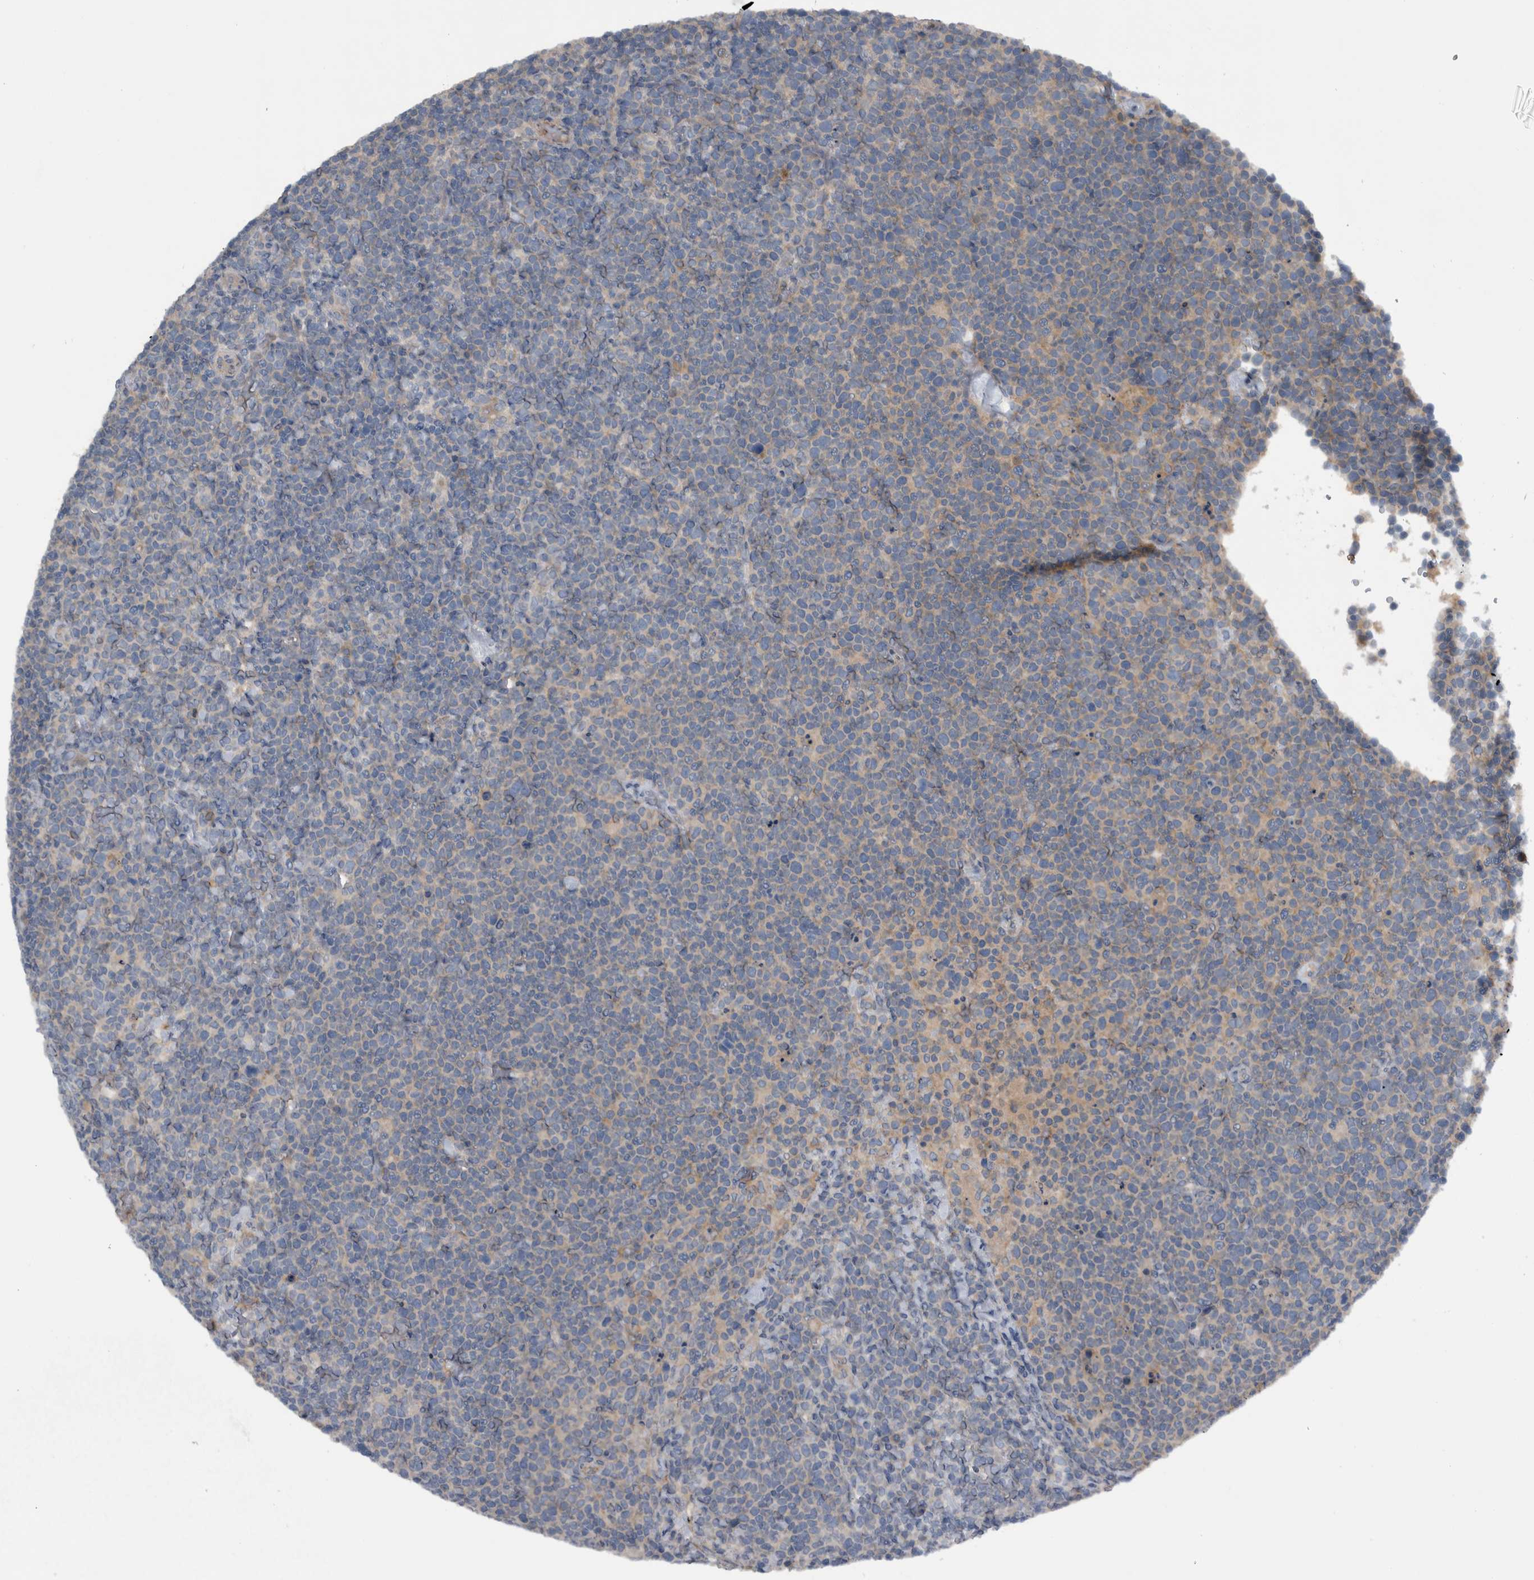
{"staining": {"intensity": "negative", "quantity": "none", "location": "none"}, "tissue": "lymphoma", "cell_type": "Tumor cells", "image_type": "cancer", "snomed": [{"axis": "morphology", "description": "Malignant lymphoma, non-Hodgkin's type, High grade"}, {"axis": "topography", "description": "Lymph node"}], "caption": "High magnification brightfield microscopy of lymphoma stained with DAB (brown) and counterstained with hematoxylin (blue): tumor cells show no significant positivity. (DAB (3,3'-diaminobenzidine) IHC, high magnification).", "gene": "NT5C2", "patient": {"sex": "male", "age": 61}}